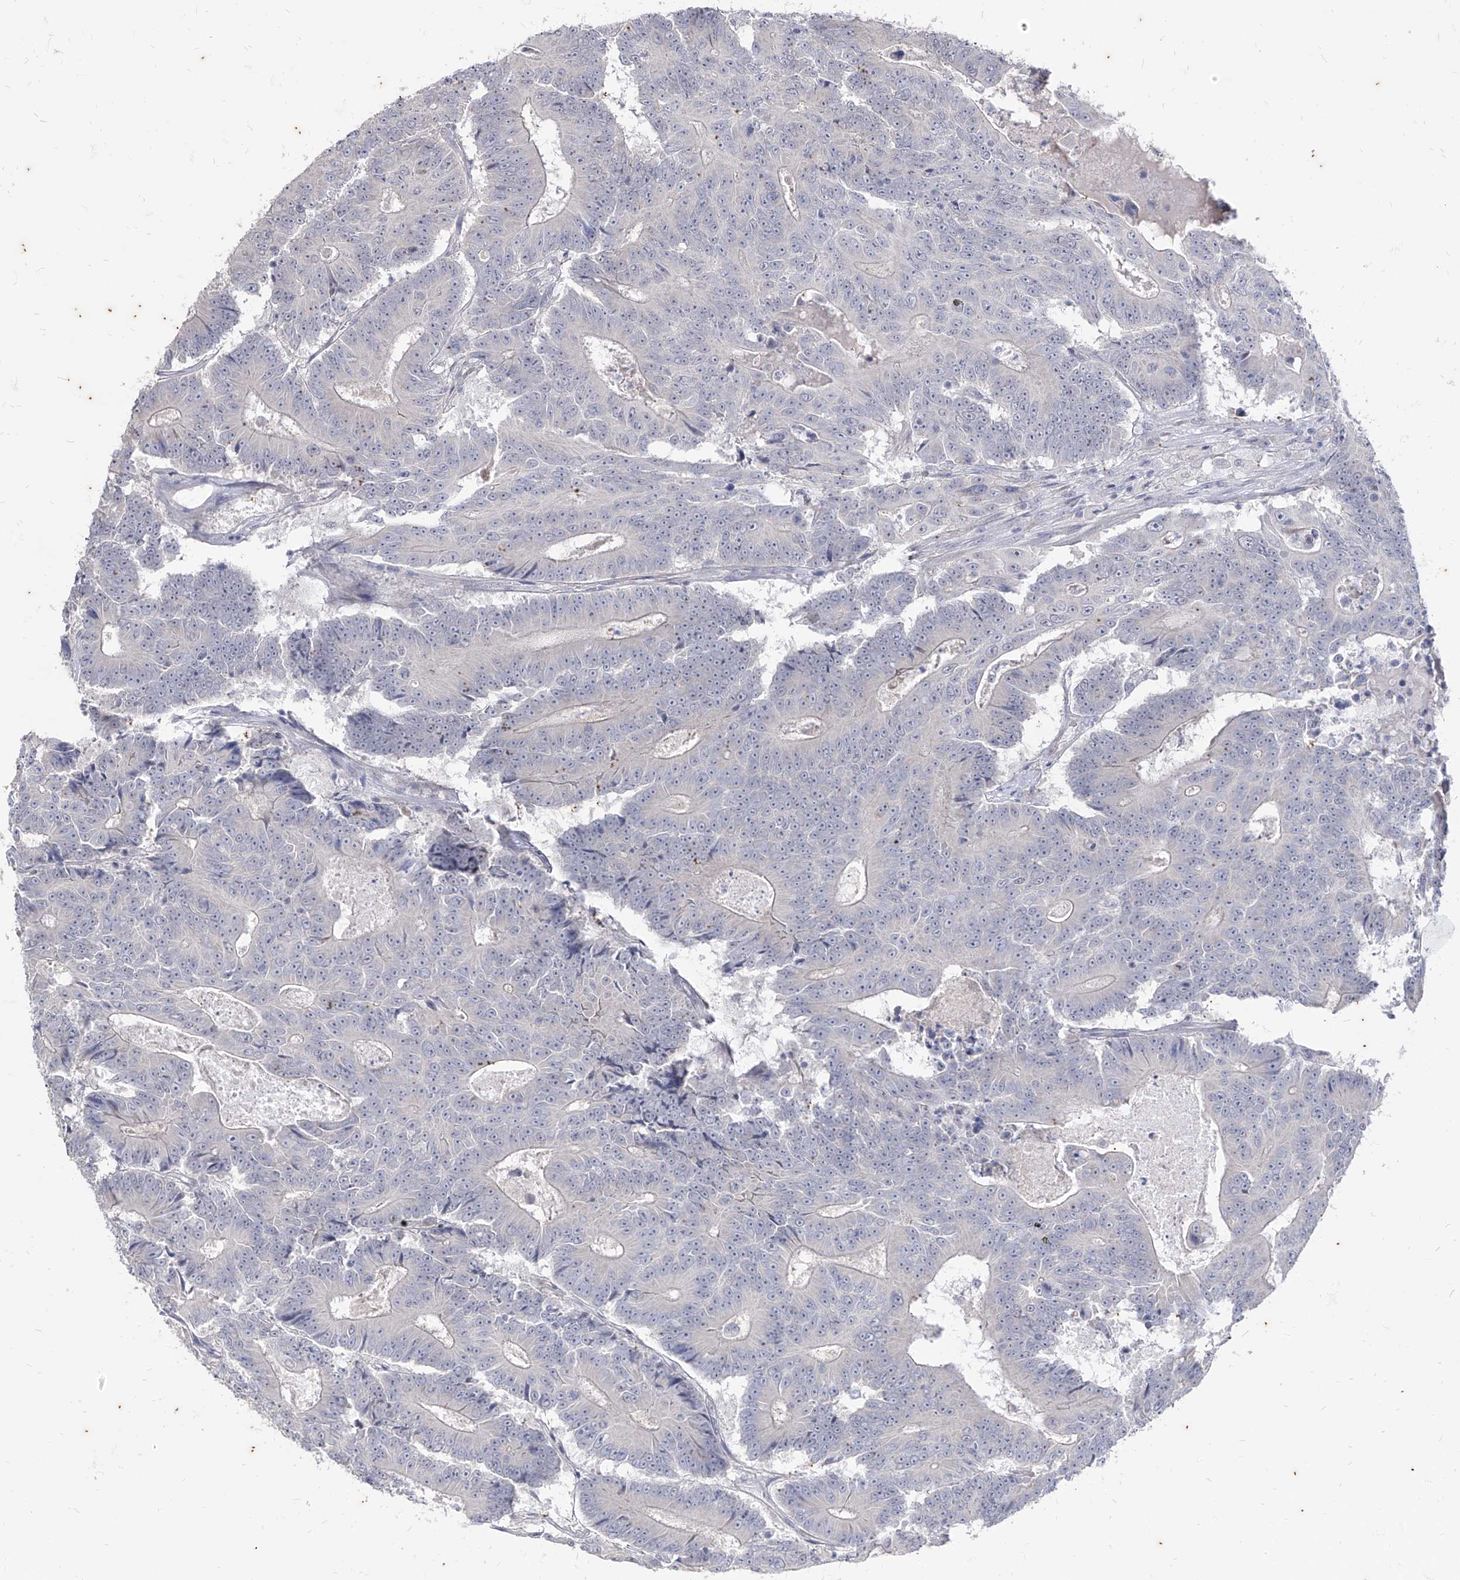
{"staining": {"intensity": "negative", "quantity": "none", "location": "none"}, "tissue": "colorectal cancer", "cell_type": "Tumor cells", "image_type": "cancer", "snomed": [{"axis": "morphology", "description": "Adenocarcinoma, NOS"}, {"axis": "topography", "description": "Colon"}], "caption": "A photomicrograph of human colorectal adenocarcinoma is negative for staining in tumor cells.", "gene": "PHF20L1", "patient": {"sex": "male", "age": 83}}